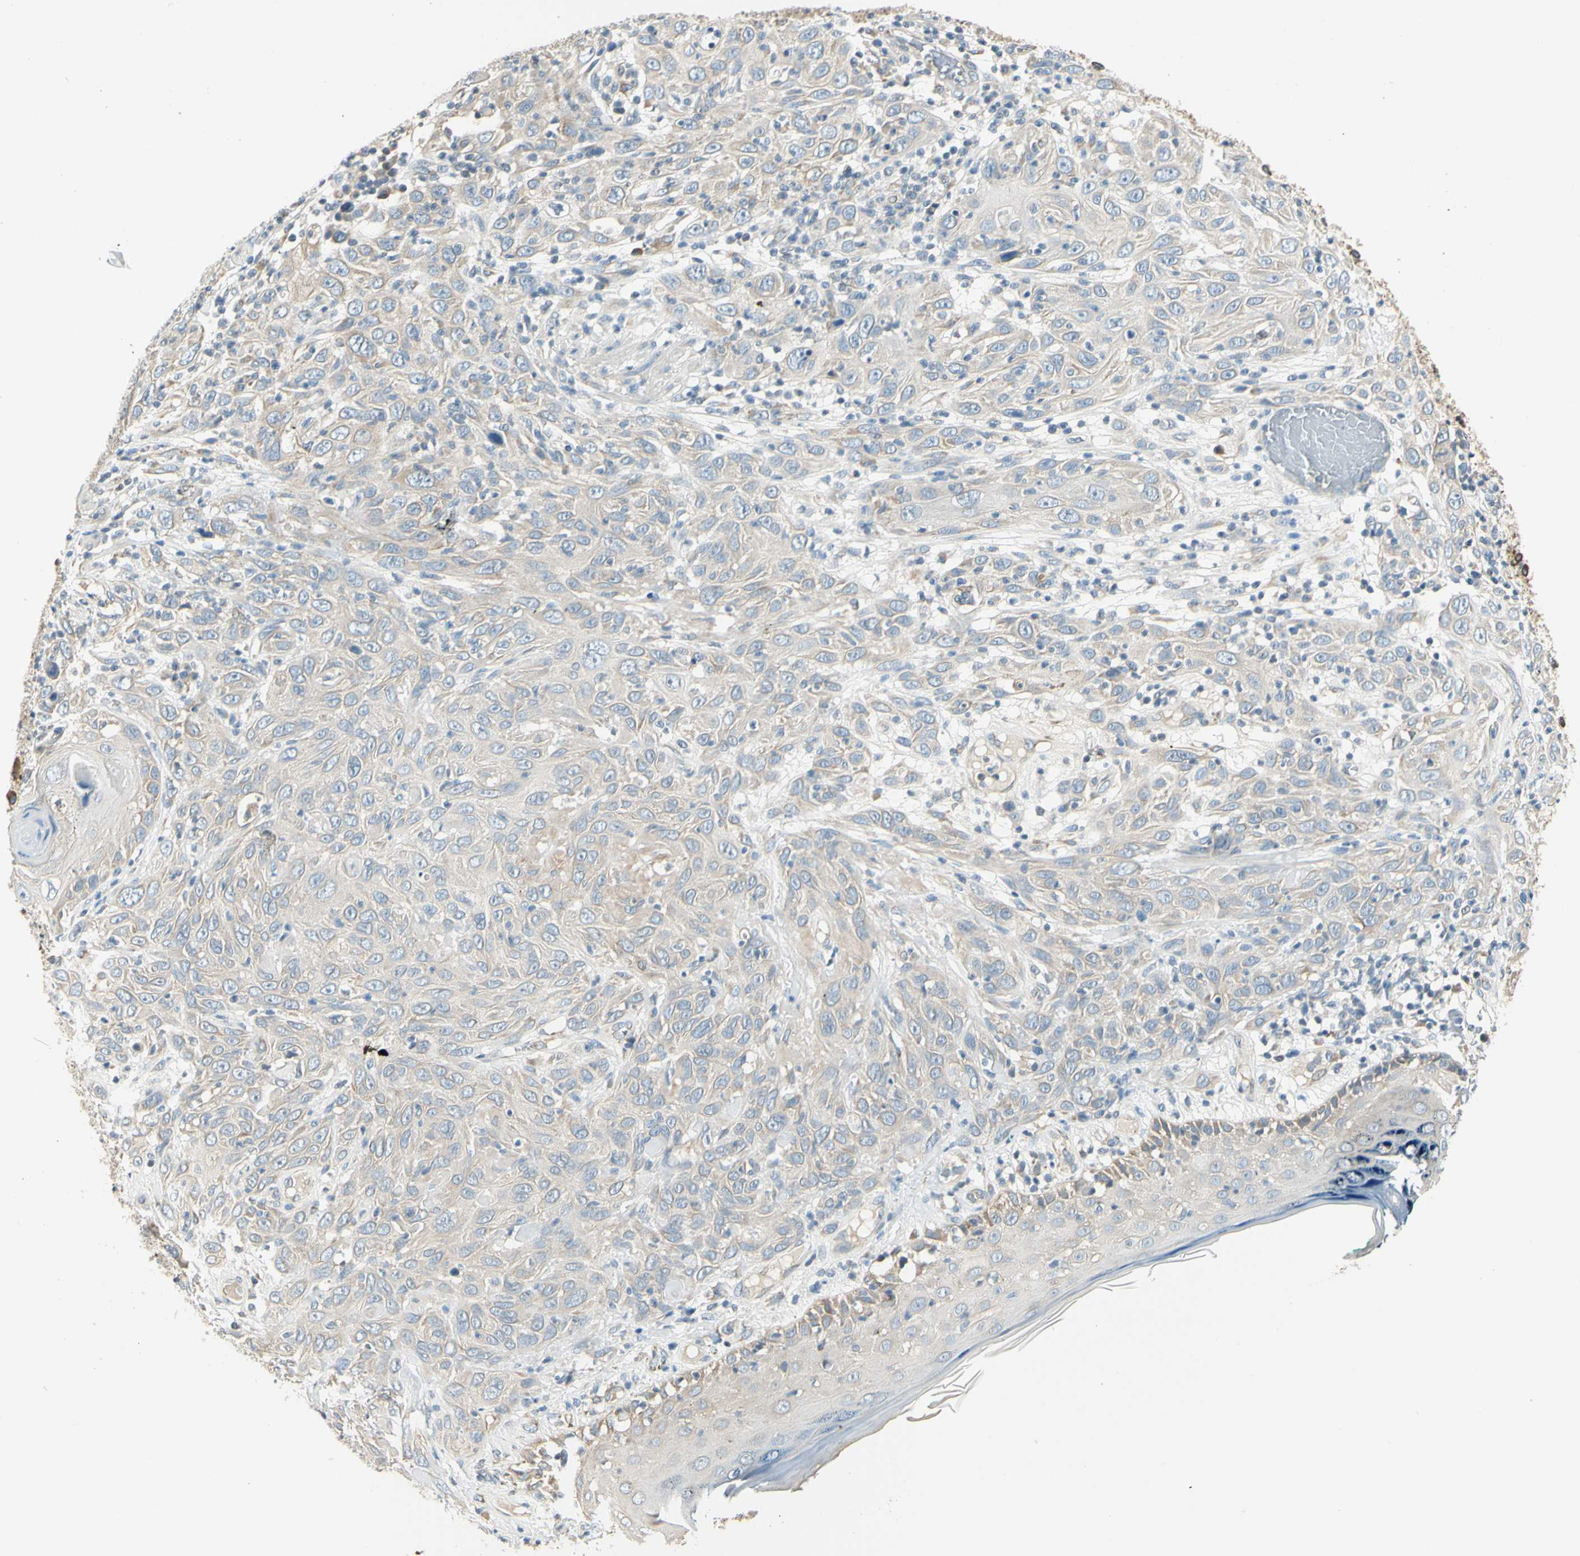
{"staining": {"intensity": "weak", "quantity": "<25%", "location": "cytoplasmic/membranous"}, "tissue": "skin cancer", "cell_type": "Tumor cells", "image_type": "cancer", "snomed": [{"axis": "morphology", "description": "Squamous cell carcinoma, NOS"}, {"axis": "topography", "description": "Skin"}], "caption": "Human skin cancer (squamous cell carcinoma) stained for a protein using immunohistochemistry (IHC) demonstrates no positivity in tumor cells.", "gene": "IGDCC4", "patient": {"sex": "female", "age": 88}}